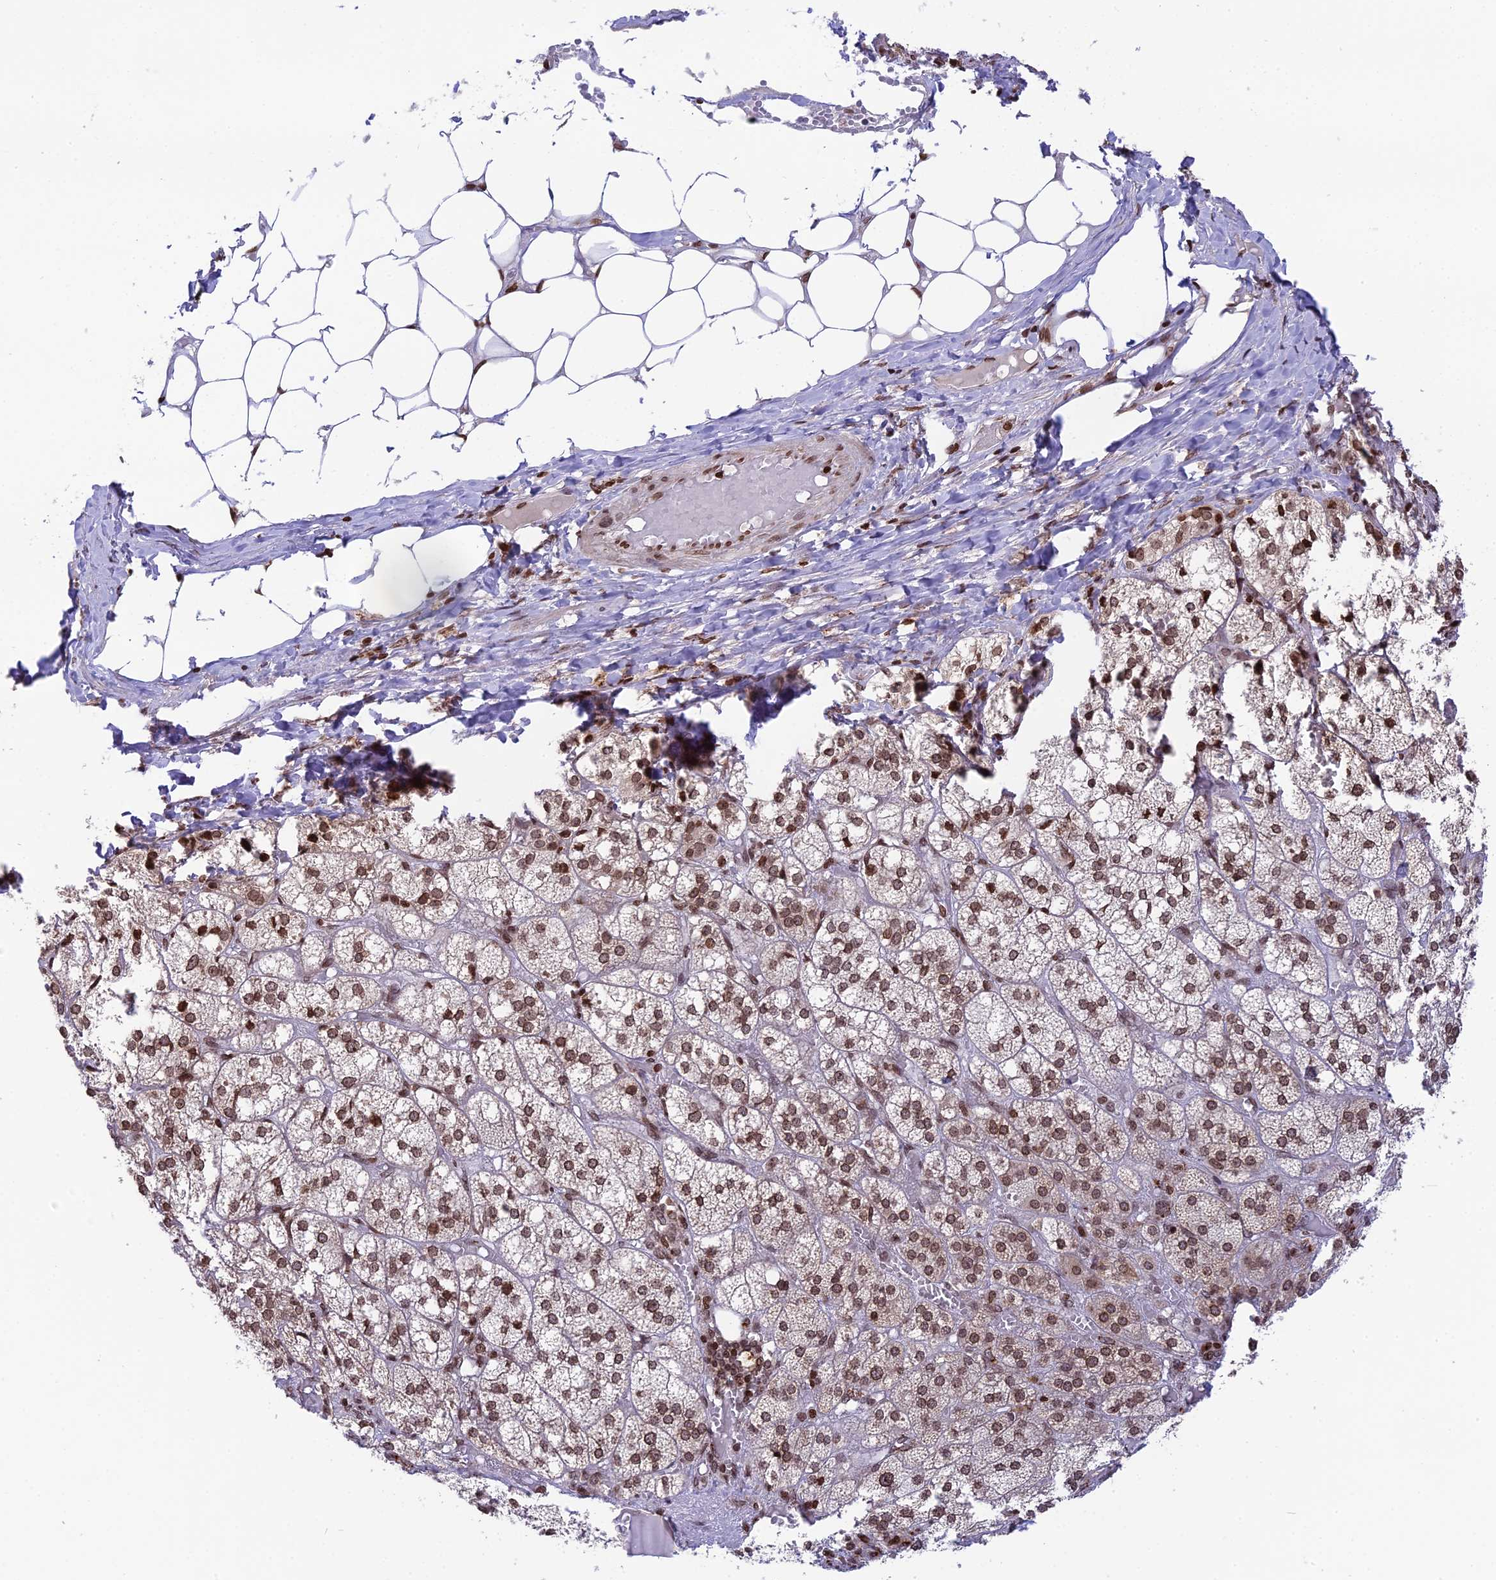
{"staining": {"intensity": "strong", "quantity": ">75%", "location": "nuclear"}, "tissue": "adrenal gland", "cell_type": "Glandular cells", "image_type": "normal", "snomed": [{"axis": "morphology", "description": "Normal tissue, NOS"}, {"axis": "topography", "description": "Adrenal gland"}], "caption": "DAB immunohistochemical staining of benign adrenal gland demonstrates strong nuclear protein expression in approximately >75% of glandular cells.", "gene": "TET2", "patient": {"sex": "female", "age": 61}}